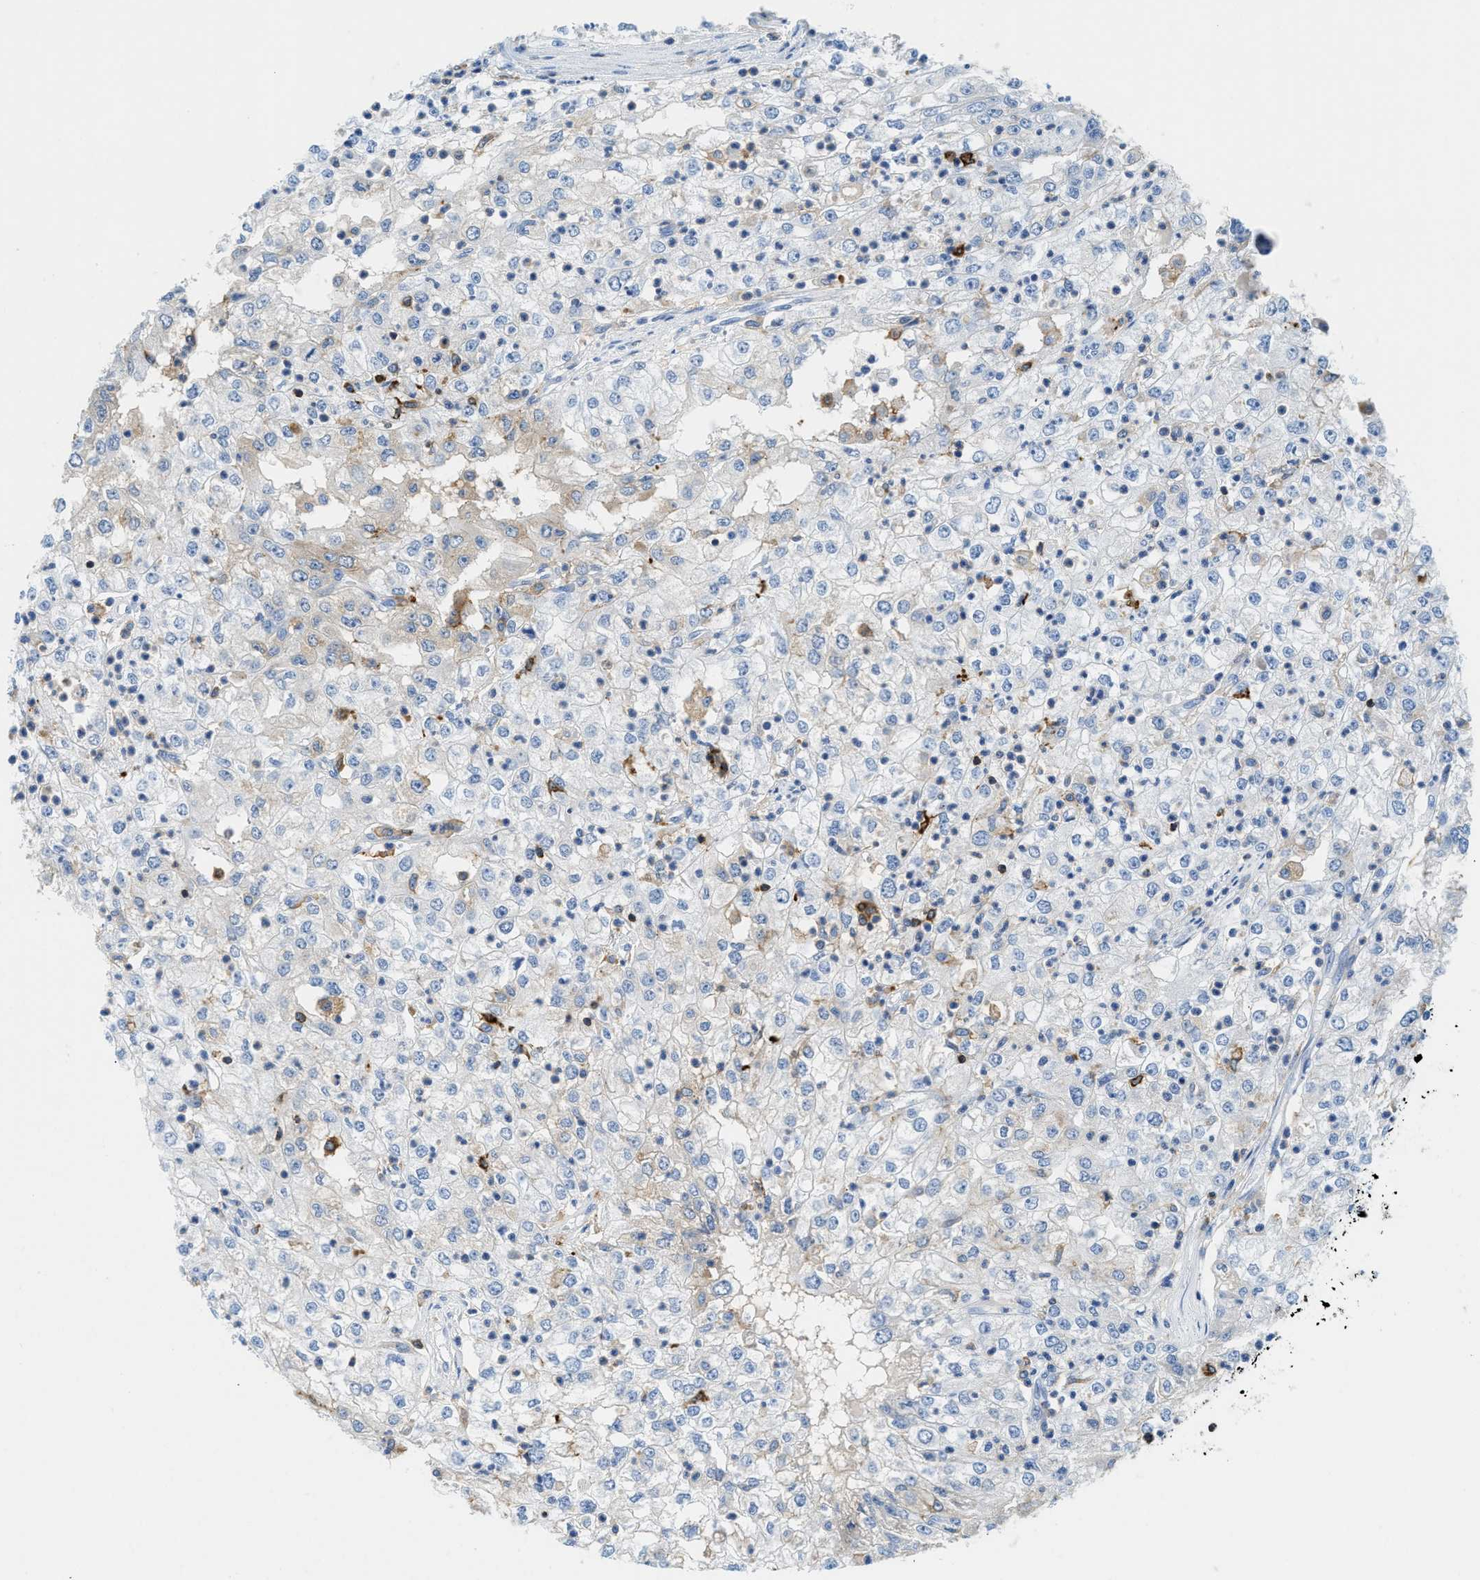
{"staining": {"intensity": "weak", "quantity": "<25%", "location": "cytoplasmic/membranous"}, "tissue": "renal cancer", "cell_type": "Tumor cells", "image_type": "cancer", "snomed": [{"axis": "morphology", "description": "Adenocarcinoma, NOS"}, {"axis": "topography", "description": "Kidney"}], "caption": "Tumor cells show no significant protein positivity in renal cancer. (Brightfield microscopy of DAB (3,3'-diaminobenzidine) immunohistochemistry (IHC) at high magnification).", "gene": "CD226", "patient": {"sex": "female", "age": 54}}